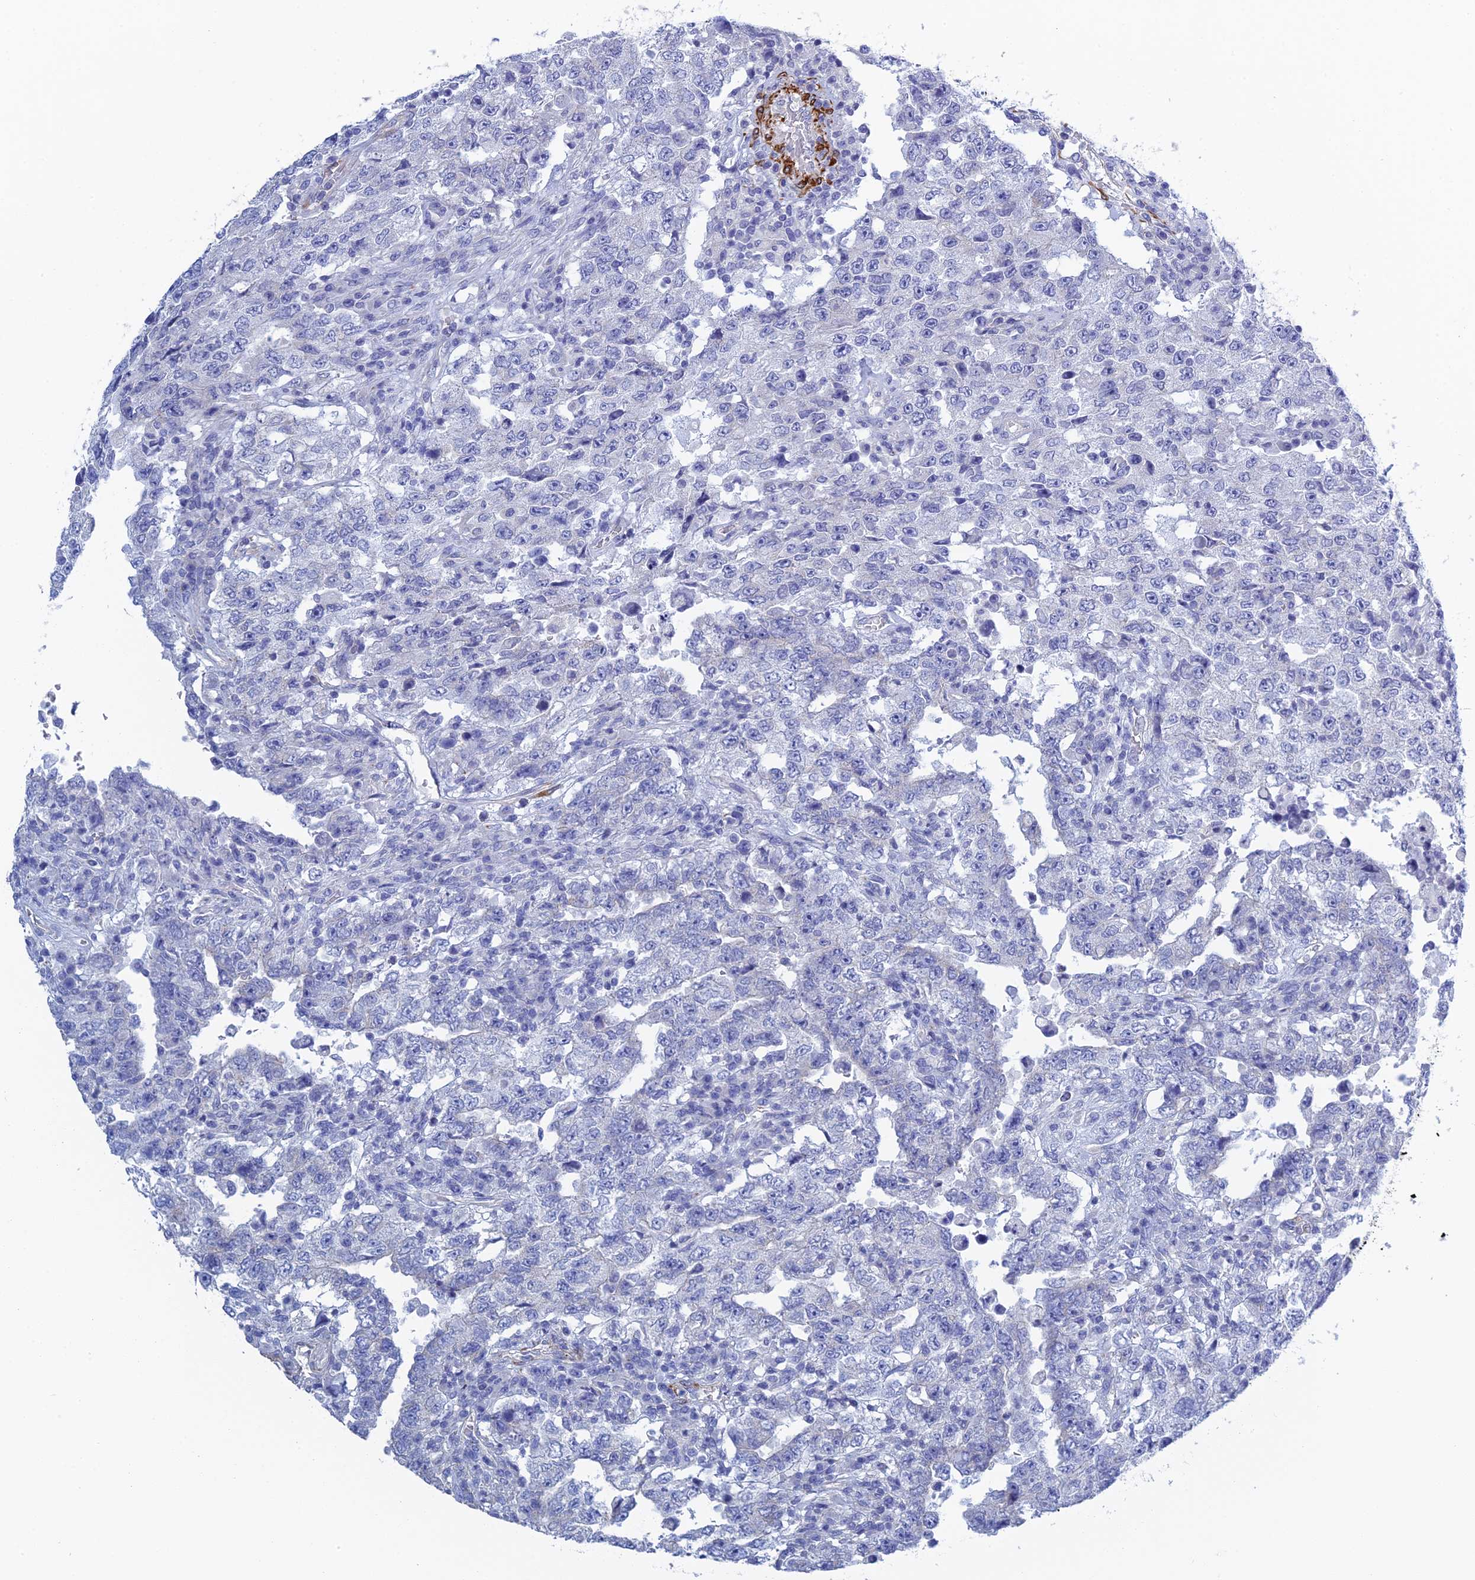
{"staining": {"intensity": "negative", "quantity": "none", "location": "none"}, "tissue": "testis cancer", "cell_type": "Tumor cells", "image_type": "cancer", "snomed": [{"axis": "morphology", "description": "Carcinoma, Embryonal, NOS"}, {"axis": "topography", "description": "Testis"}], "caption": "The micrograph demonstrates no staining of tumor cells in testis embryonal carcinoma.", "gene": "PCDHA8", "patient": {"sex": "male", "age": 26}}